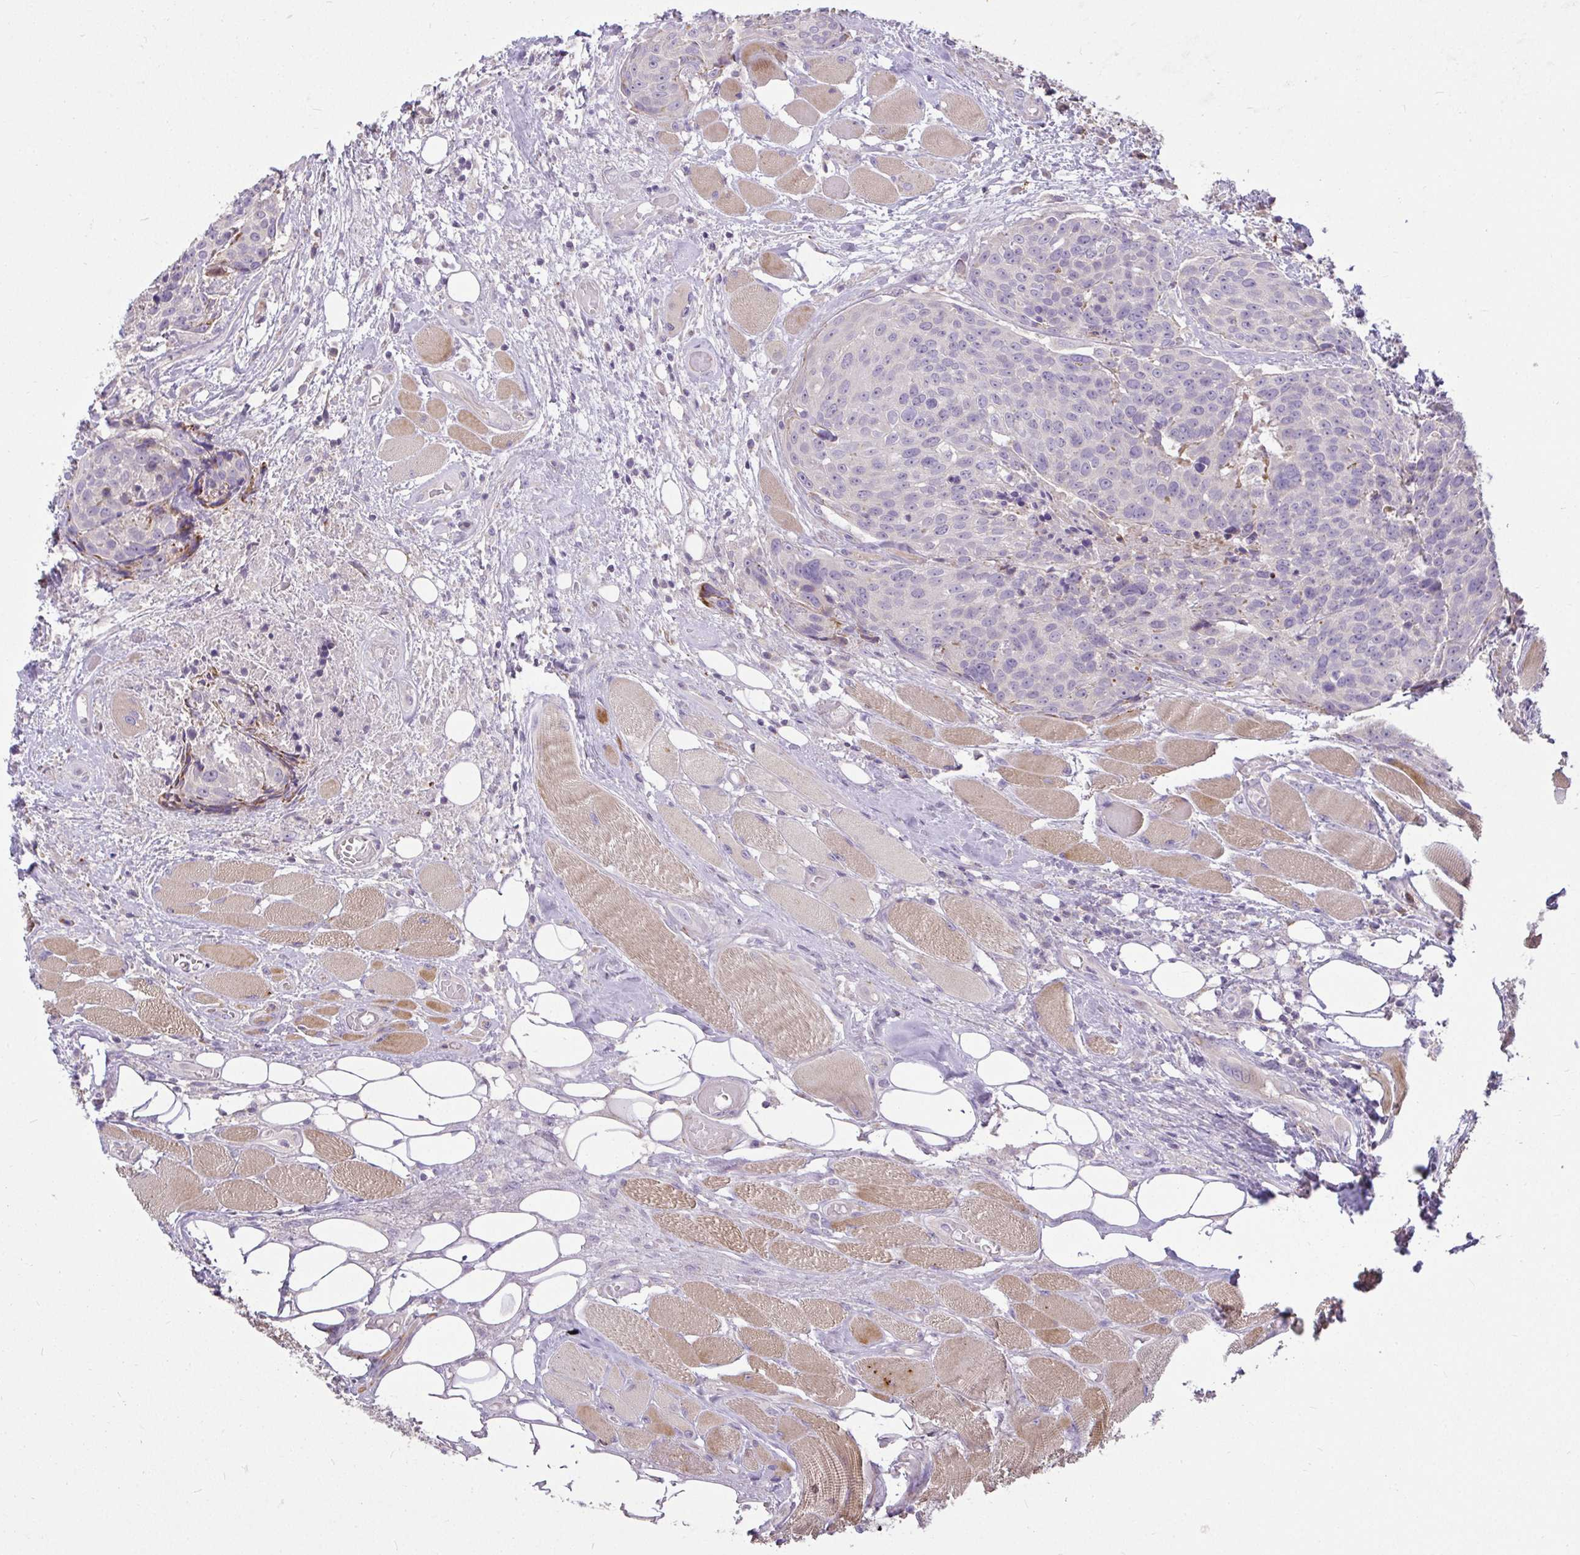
{"staining": {"intensity": "negative", "quantity": "none", "location": "none"}, "tissue": "head and neck cancer", "cell_type": "Tumor cells", "image_type": "cancer", "snomed": [{"axis": "morphology", "description": "Squamous cell carcinoma, NOS"}, {"axis": "topography", "description": "Oral tissue"}, {"axis": "topography", "description": "Head-Neck"}], "caption": "Head and neck squamous cell carcinoma was stained to show a protein in brown. There is no significant positivity in tumor cells. The staining was performed using DAB to visualize the protein expression in brown, while the nuclei were stained in blue with hematoxylin (Magnification: 20x).", "gene": "STRIP1", "patient": {"sex": "male", "age": 64}}